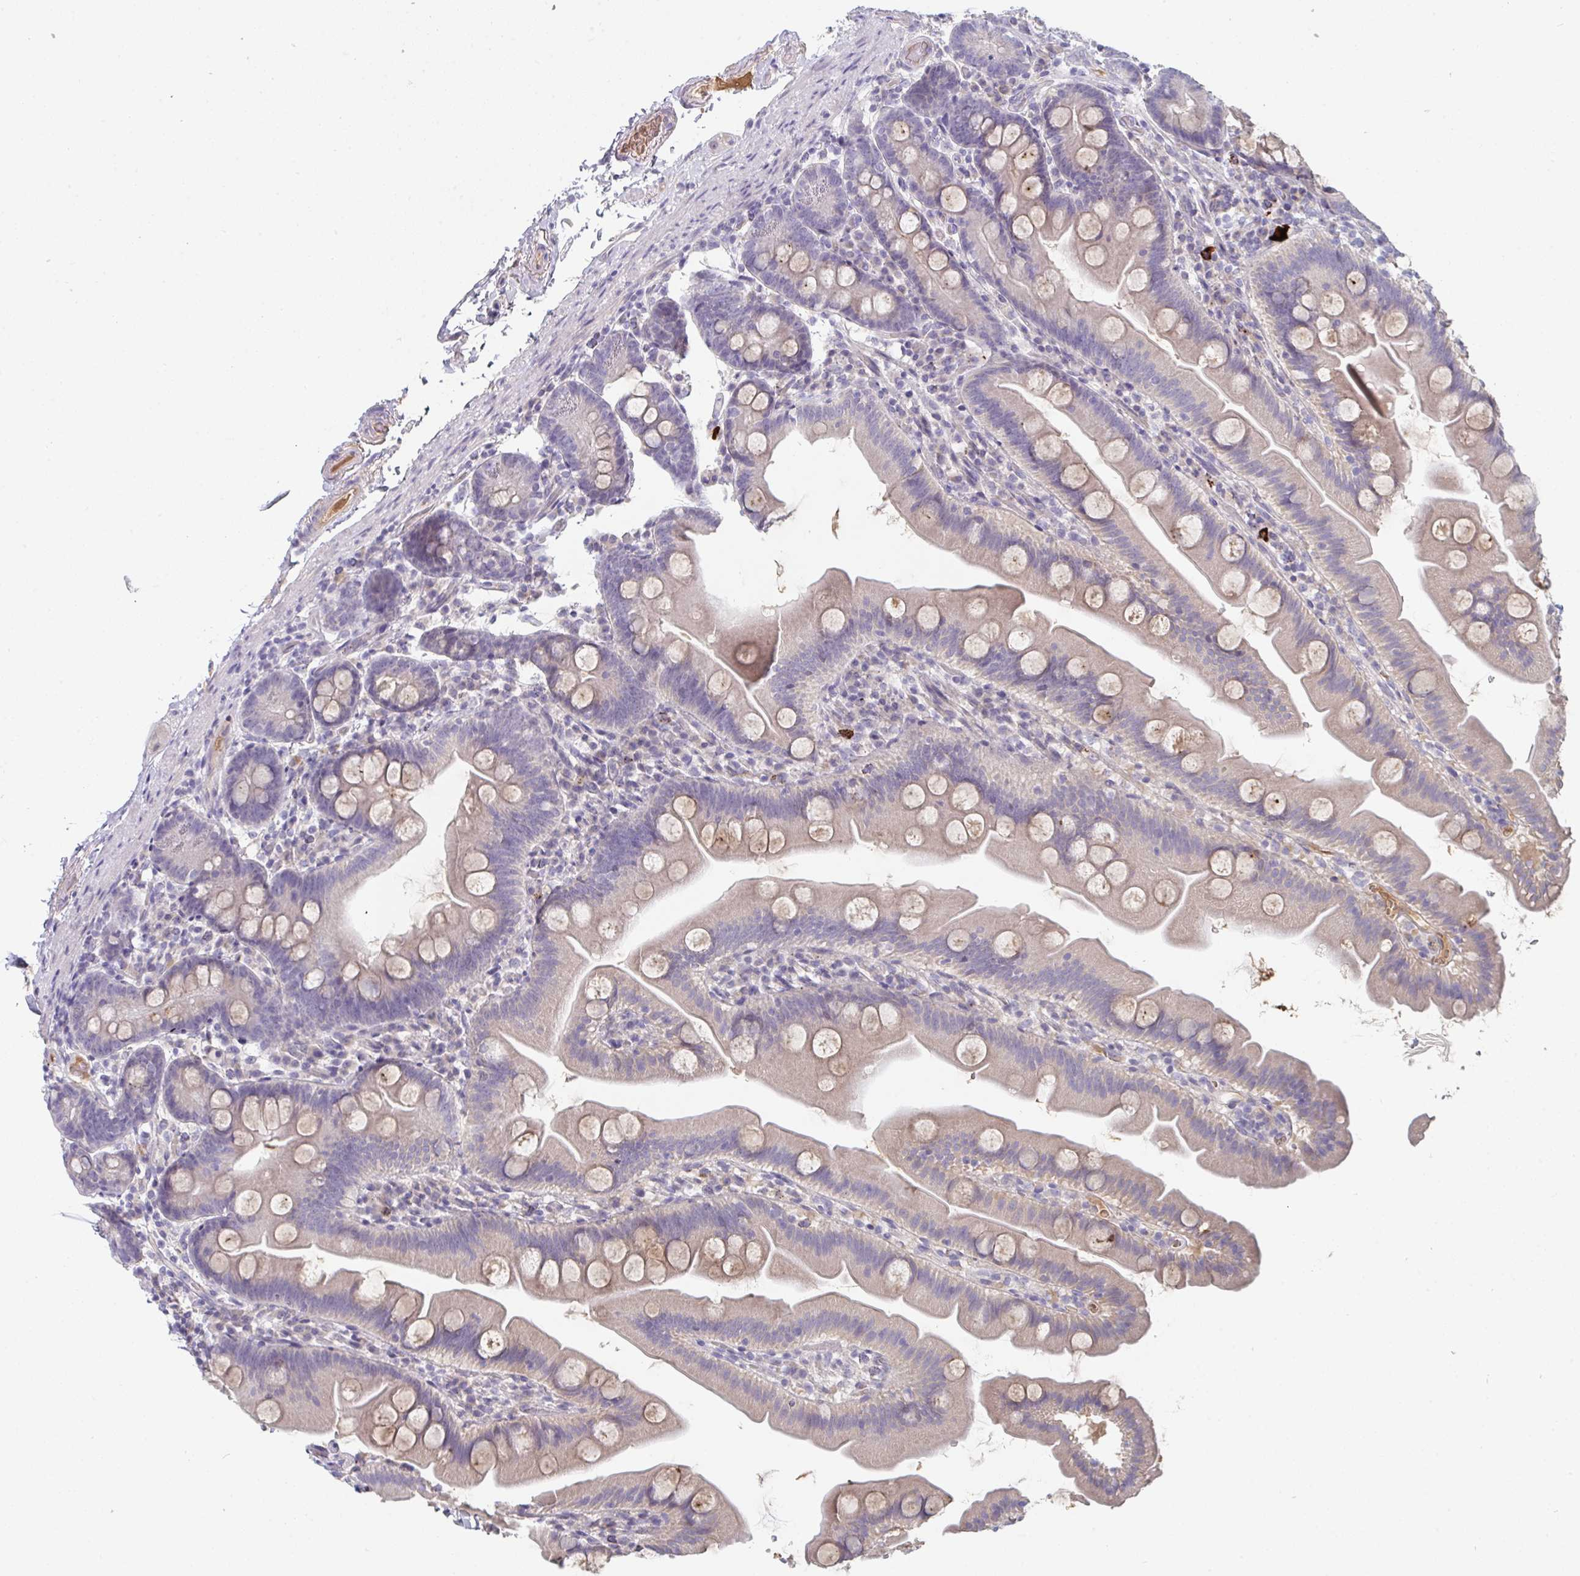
{"staining": {"intensity": "weak", "quantity": "<25%", "location": "cytoplasmic/membranous"}, "tissue": "small intestine", "cell_type": "Glandular cells", "image_type": "normal", "snomed": [{"axis": "morphology", "description": "Normal tissue, NOS"}, {"axis": "topography", "description": "Small intestine"}], "caption": "Glandular cells show no significant protein staining in unremarkable small intestine. (Stains: DAB IHC with hematoxylin counter stain, Microscopy: brightfield microscopy at high magnification).", "gene": "HGFAC", "patient": {"sex": "female", "age": 68}}